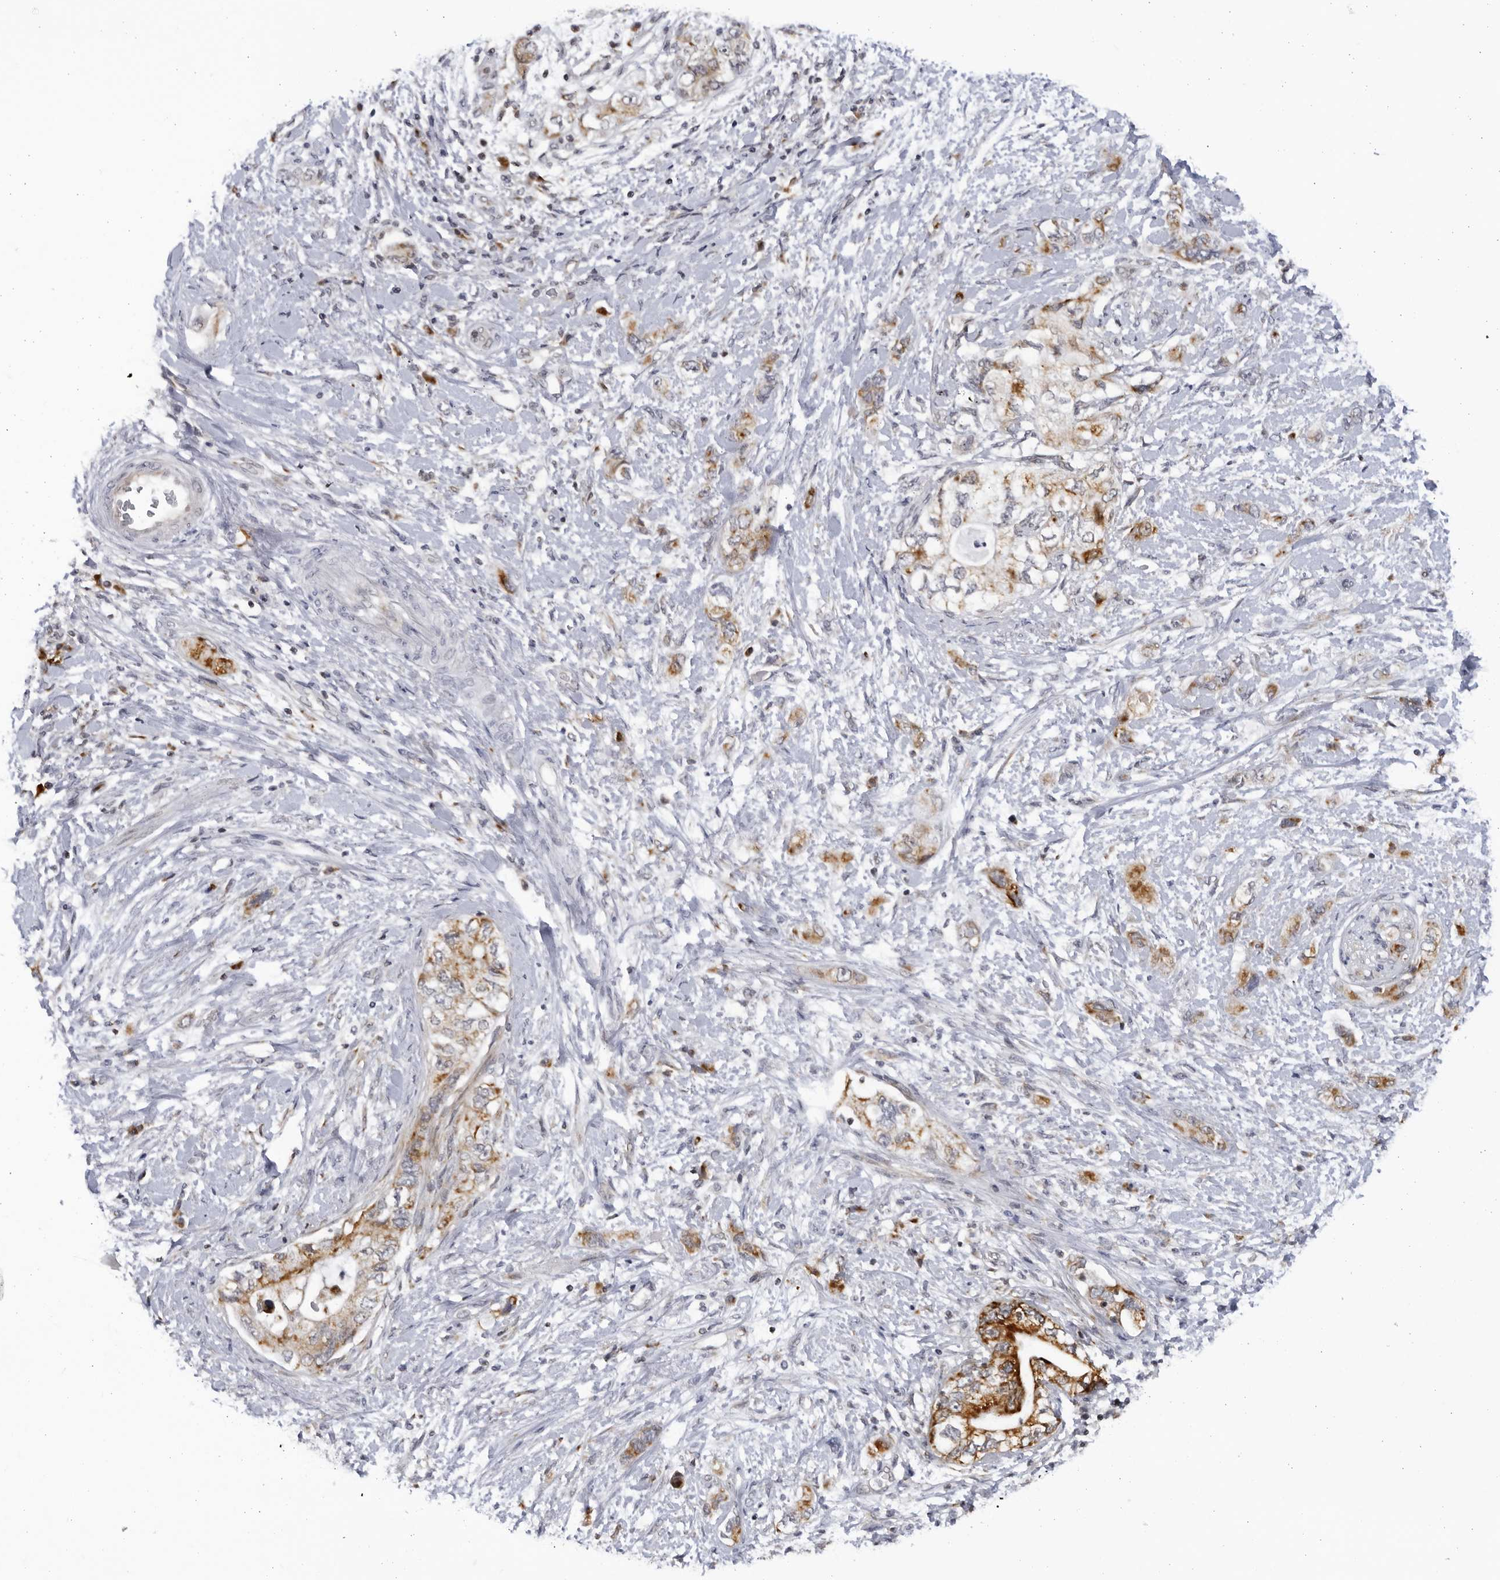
{"staining": {"intensity": "moderate", "quantity": ">75%", "location": "cytoplasmic/membranous"}, "tissue": "pancreatic cancer", "cell_type": "Tumor cells", "image_type": "cancer", "snomed": [{"axis": "morphology", "description": "Adenocarcinoma, NOS"}, {"axis": "topography", "description": "Pancreas"}], "caption": "Immunohistochemical staining of pancreatic adenocarcinoma shows moderate cytoplasmic/membranous protein positivity in about >75% of tumor cells.", "gene": "SLC25A22", "patient": {"sex": "female", "age": 73}}